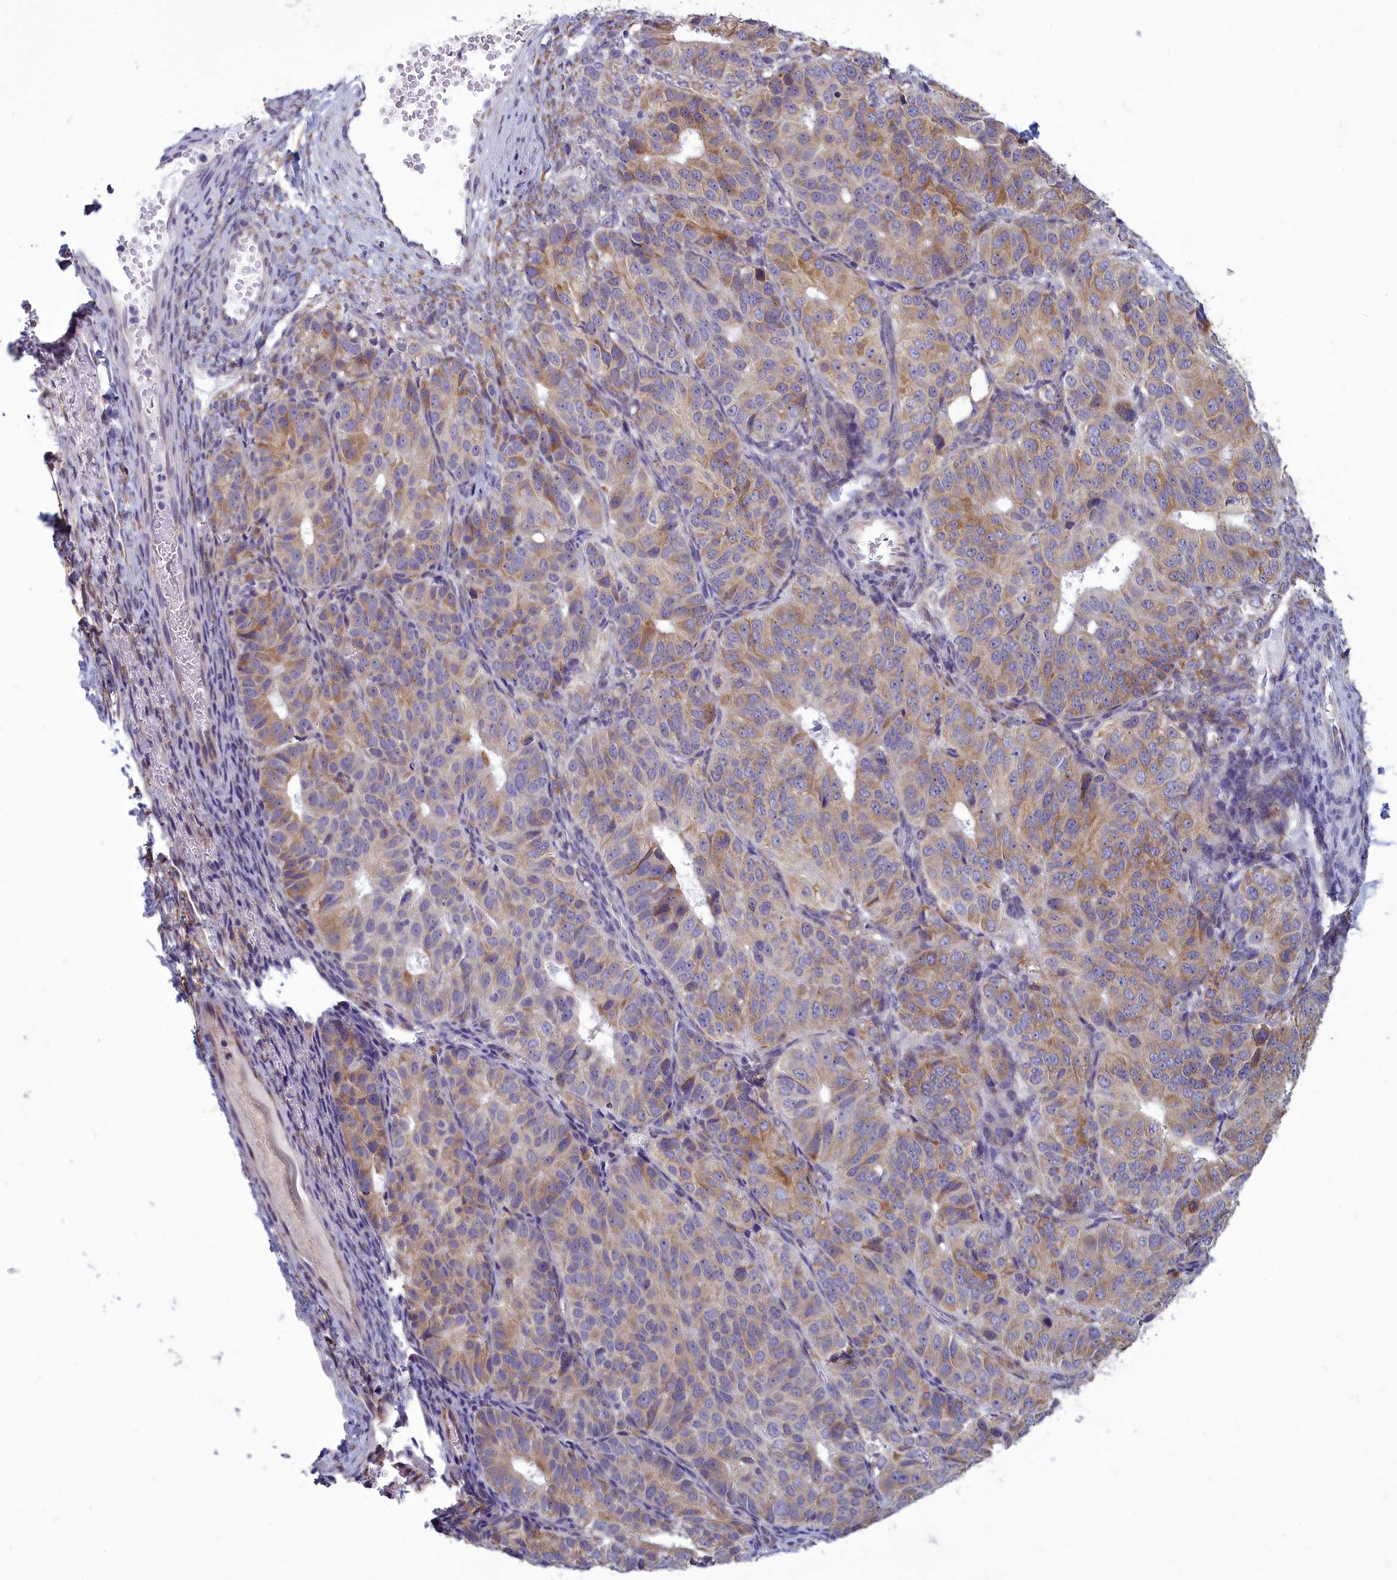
{"staining": {"intensity": "moderate", "quantity": "25%-75%", "location": "cytoplasmic/membranous"}, "tissue": "ovarian cancer", "cell_type": "Tumor cells", "image_type": "cancer", "snomed": [{"axis": "morphology", "description": "Carcinoma, endometroid"}, {"axis": "topography", "description": "Ovary"}], "caption": "Immunohistochemical staining of ovarian cancer displays moderate cytoplasmic/membranous protein staining in about 25%-75% of tumor cells.", "gene": "CENATAC", "patient": {"sex": "female", "age": 51}}